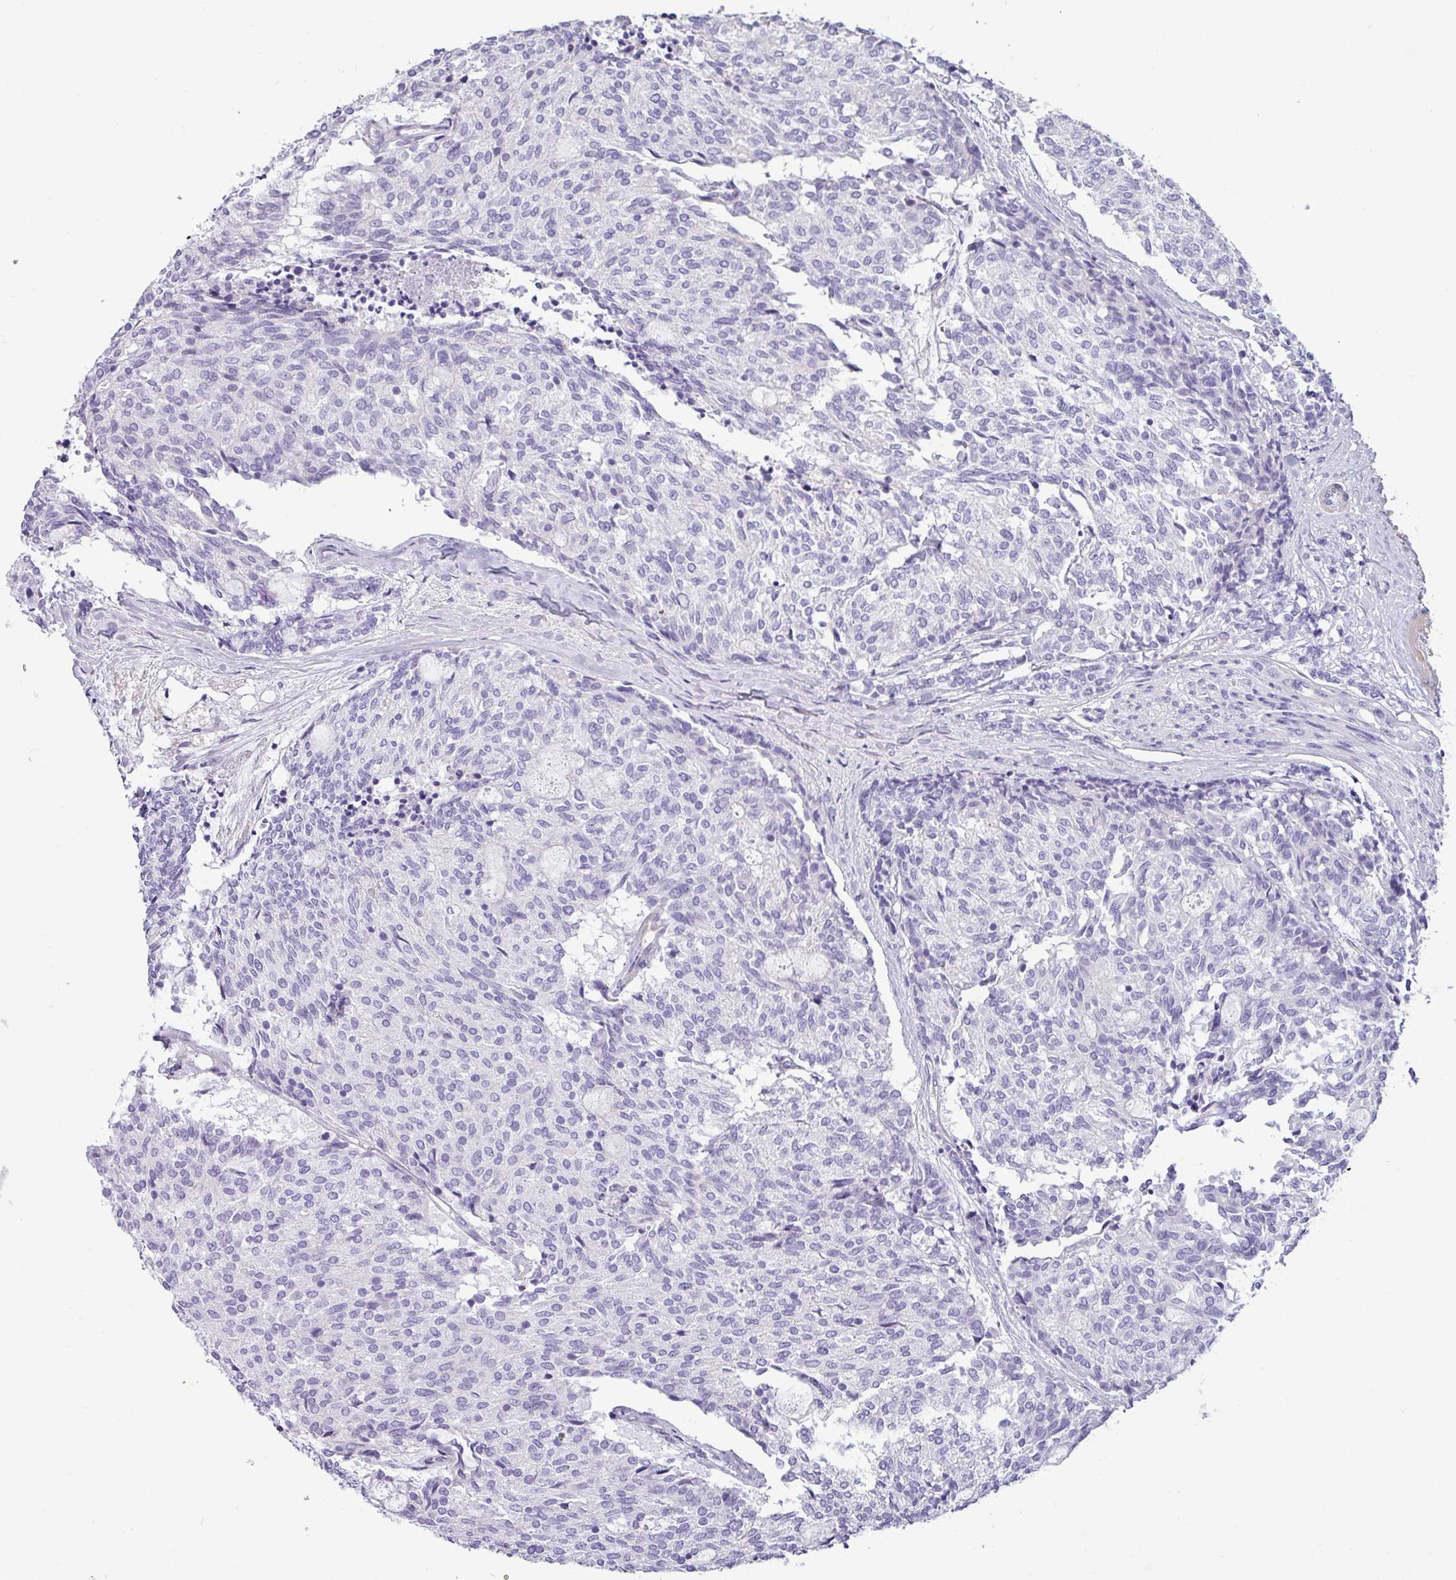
{"staining": {"intensity": "negative", "quantity": "none", "location": "none"}, "tissue": "carcinoid", "cell_type": "Tumor cells", "image_type": "cancer", "snomed": [{"axis": "morphology", "description": "Carcinoid, malignant, NOS"}, {"axis": "topography", "description": "Pancreas"}], "caption": "This is a histopathology image of immunohistochemistry (IHC) staining of malignant carcinoid, which shows no staining in tumor cells.", "gene": "VCX2", "patient": {"sex": "female", "age": 54}}